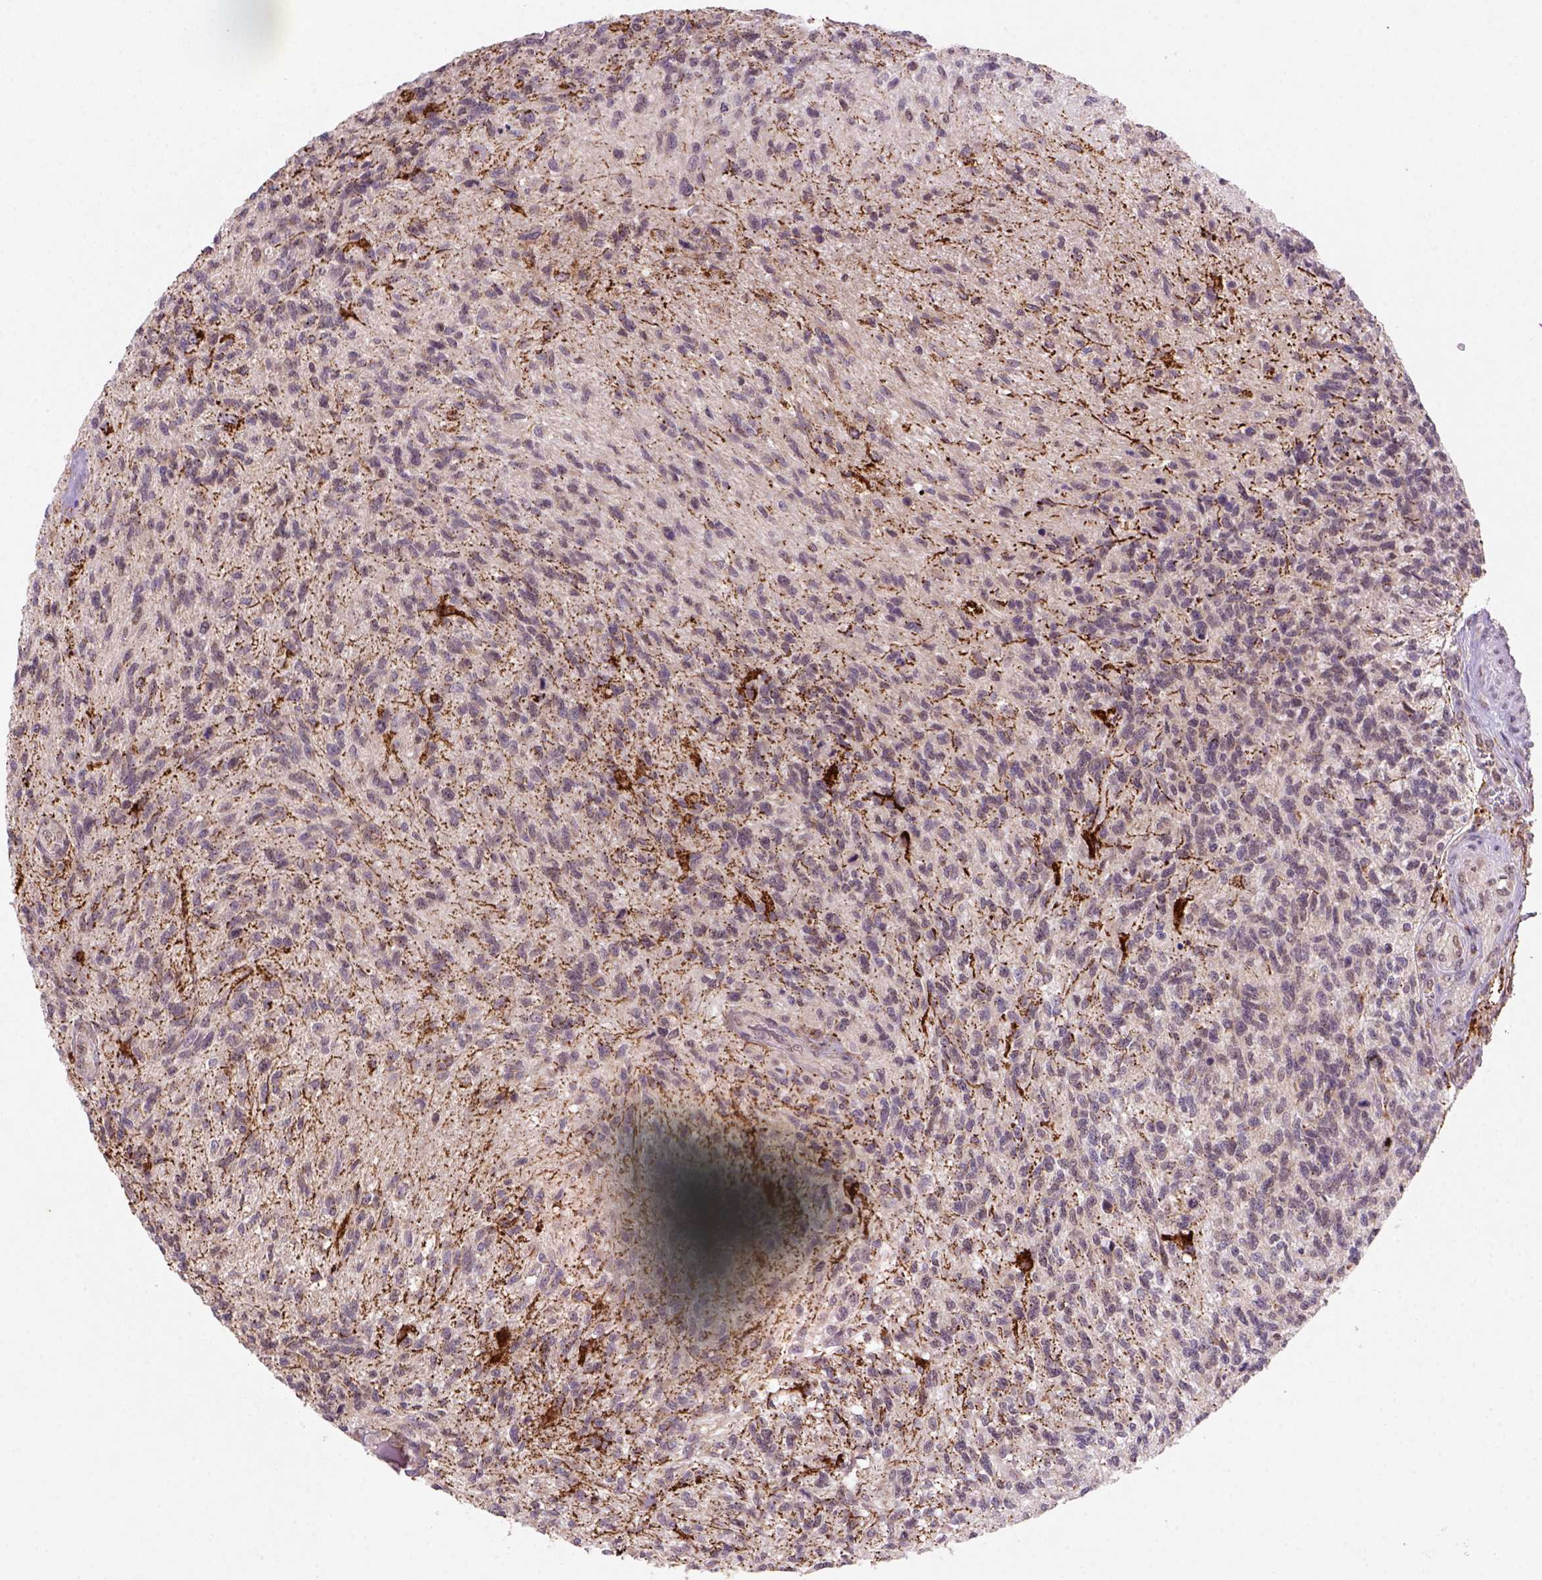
{"staining": {"intensity": "strong", "quantity": "<25%", "location": "cytoplasmic/membranous"}, "tissue": "glioma", "cell_type": "Tumor cells", "image_type": "cancer", "snomed": [{"axis": "morphology", "description": "Glioma, malignant, High grade"}, {"axis": "topography", "description": "Brain"}], "caption": "Tumor cells demonstrate medium levels of strong cytoplasmic/membranous positivity in approximately <25% of cells in human malignant glioma (high-grade).", "gene": "FZD7", "patient": {"sex": "male", "age": 56}}